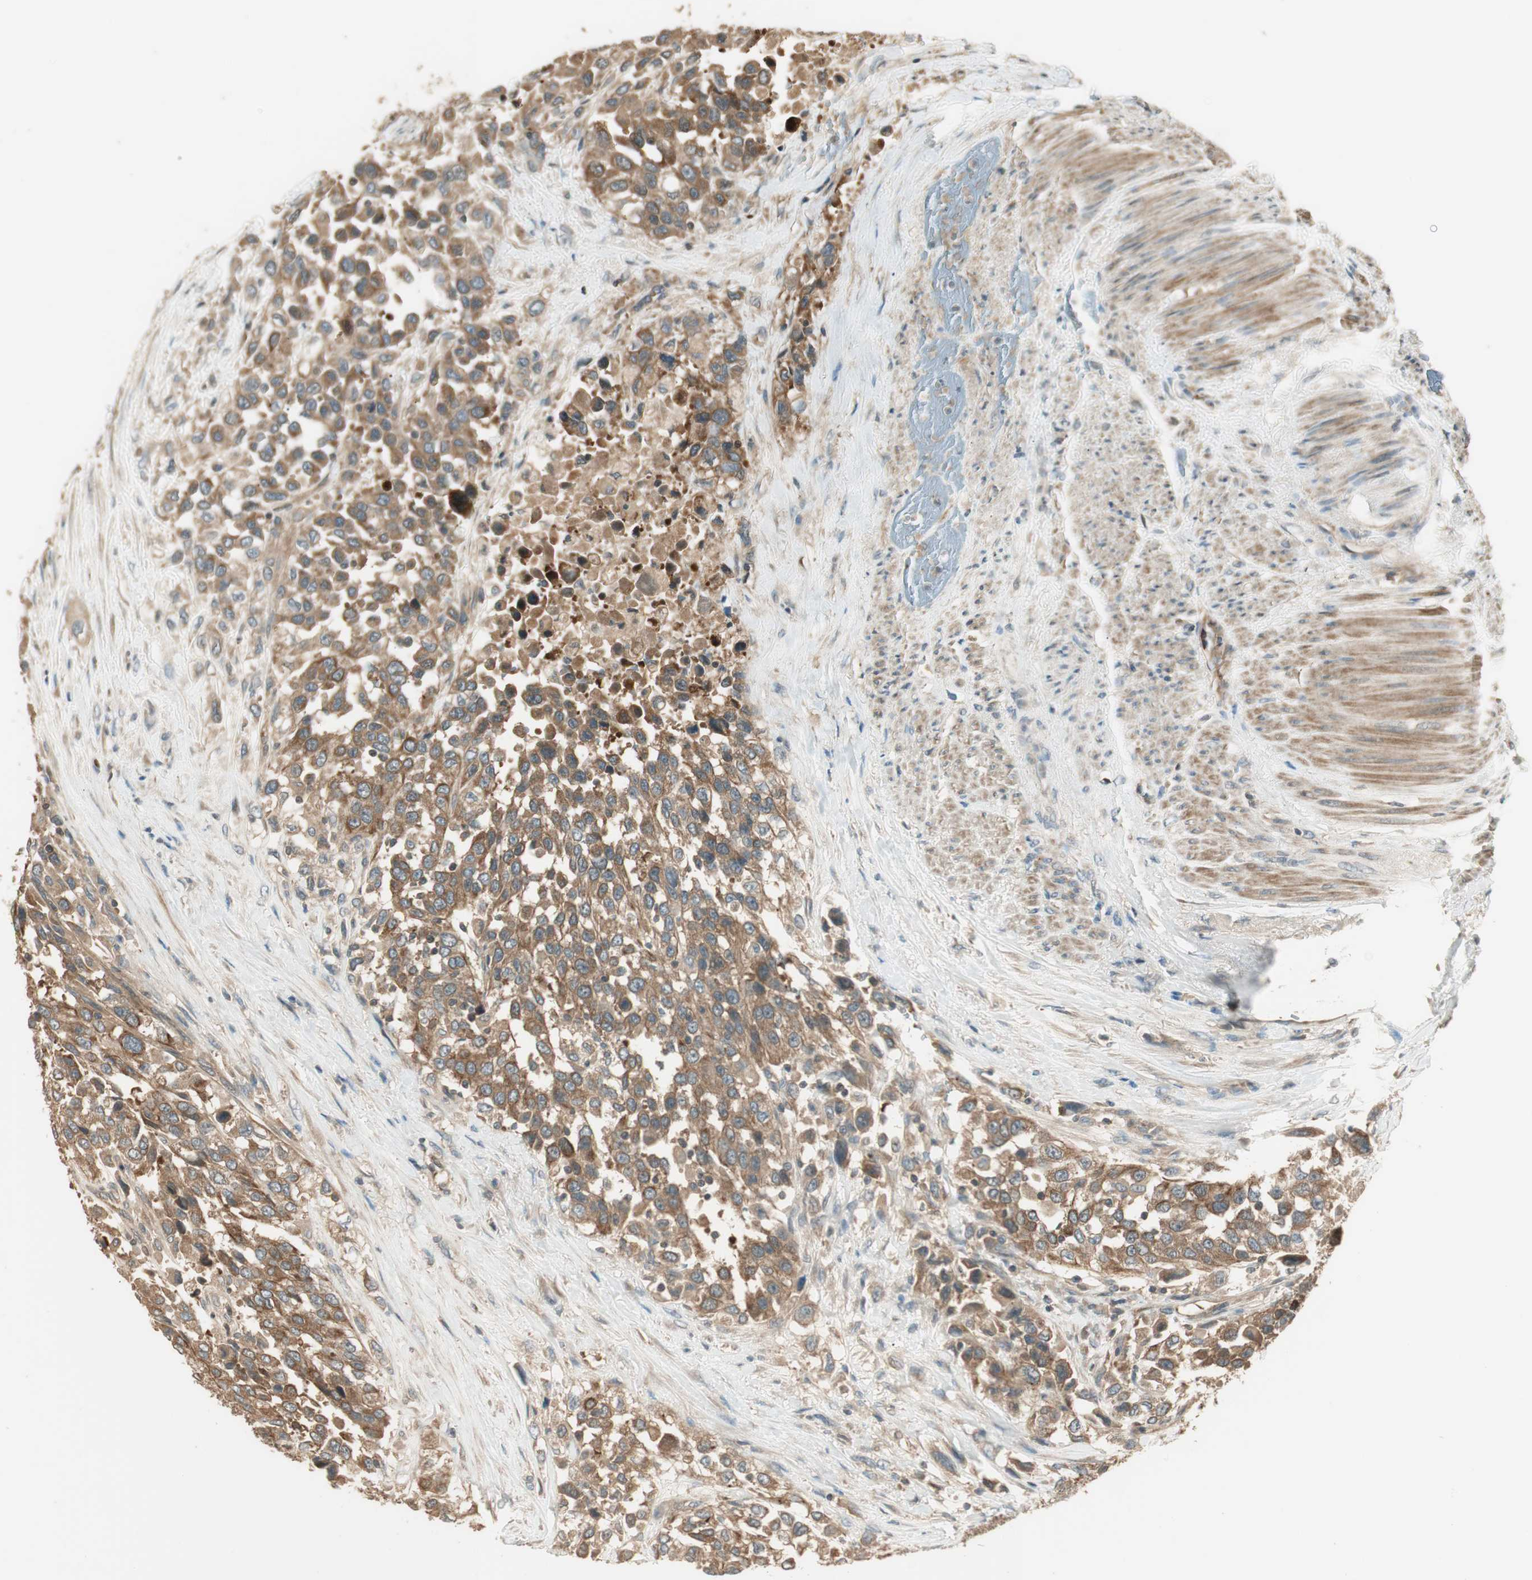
{"staining": {"intensity": "moderate", "quantity": ">75%", "location": "cytoplasmic/membranous"}, "tissue": "urothelial cancer", "cell_type": "Tumor cells", "image_type": "cancer", "snomed": [{"axis": "morphology", "description": "Urothelial carcinoma, High grade"}, {"axis": "topography", "description": "Urinary bladder"}], "caption": "Approximately >75% of tumor cells in human high-grade urothelial carcinoma demonstrate moderate cytoplasmic/membranous protein staining as visualized by brown immunohistochemical staining.", "gene": "PFDN5", "patient": {"sex": "female", "age": 80}}